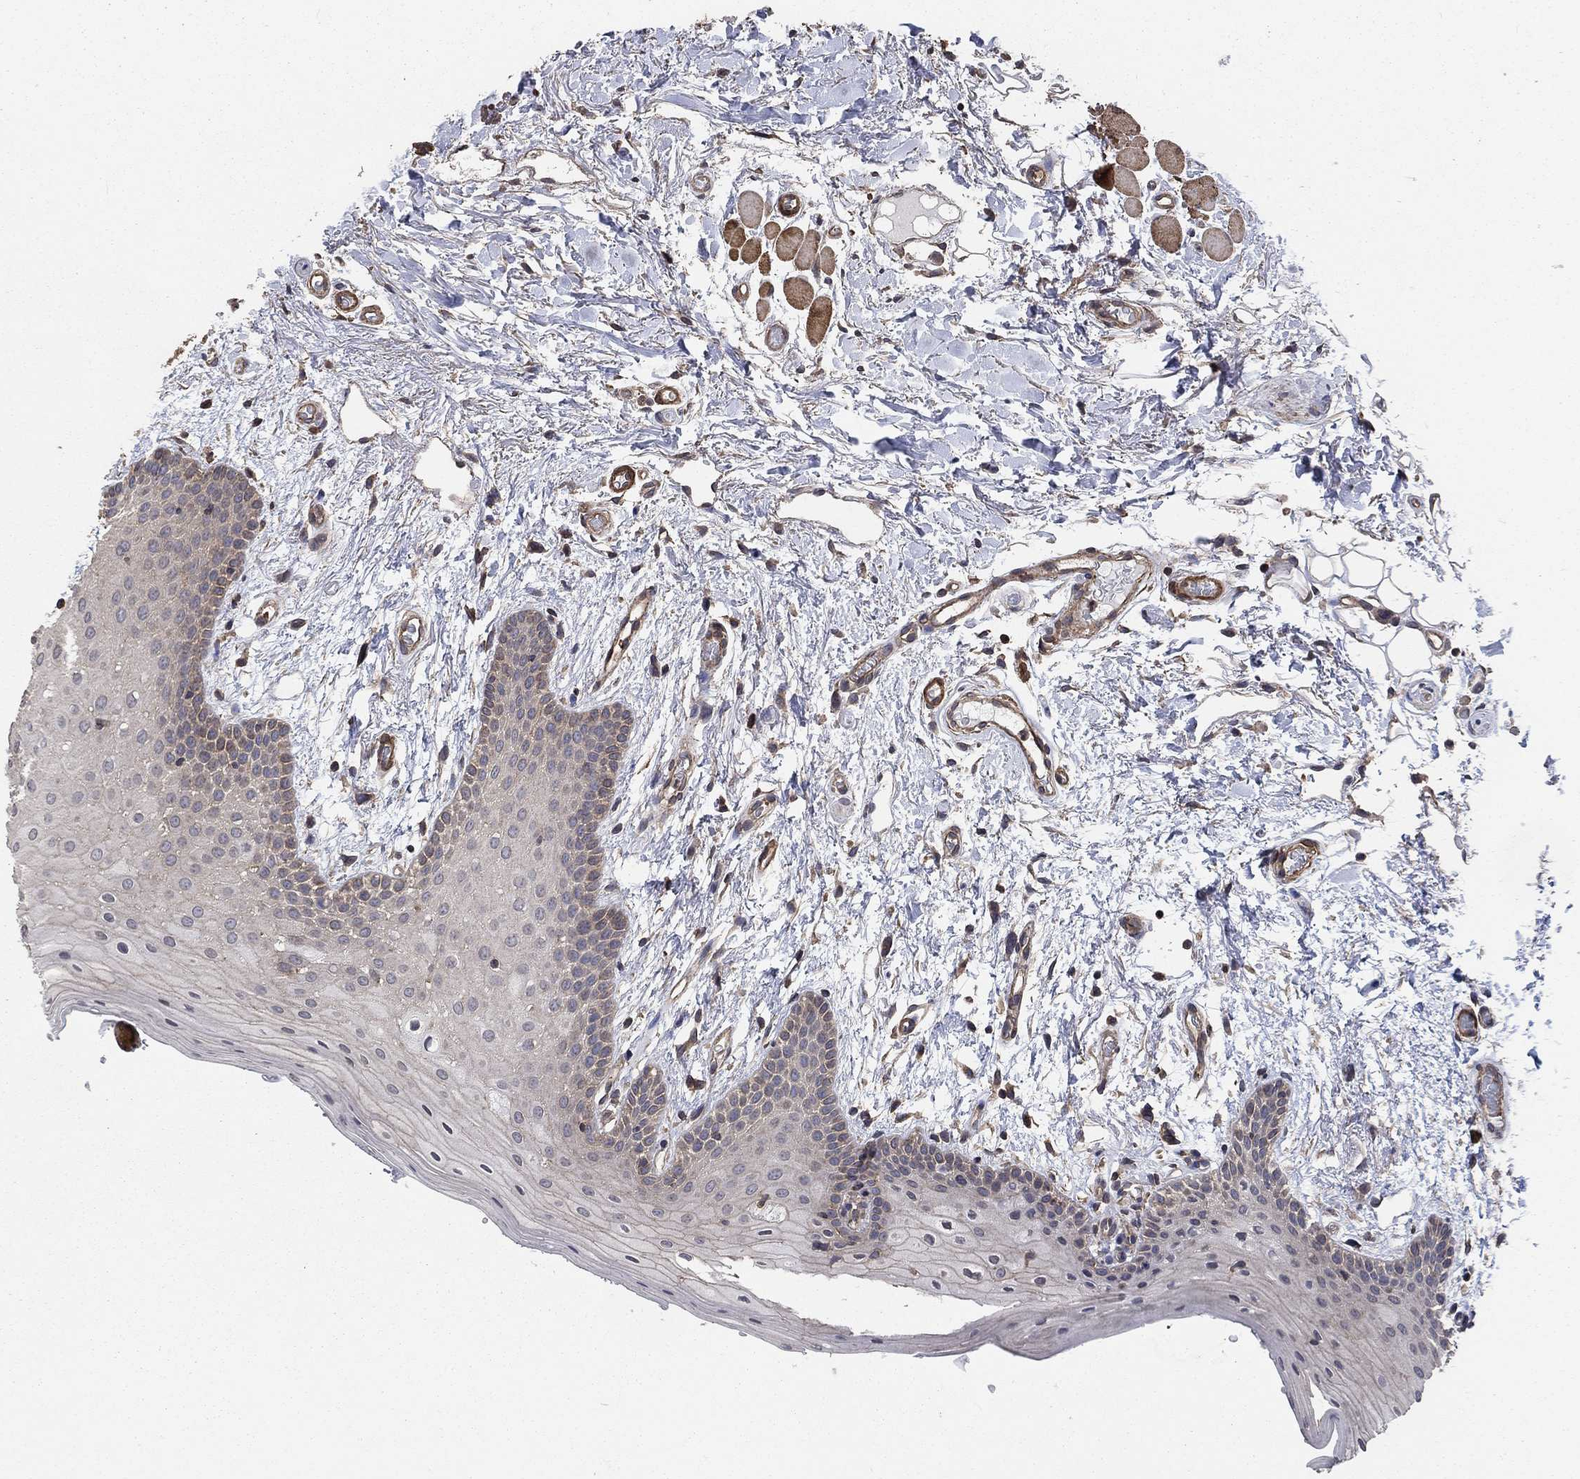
{"staining": {"intensity": "weak", "quantity": "<25%", "location": "cytoplasmic/membranous"}, "tissue": "oral mucosa", "cell_type": "Squamous epithelial cells", "image_type": "normal", "snomed": [{"axis": "morphology", "description": "Normal tissue, NOS"}, {"axis": "topography", "description": "Oral tissue"}, {"axis": "topography", "description": "Tounge, NOS"}], "caption": "Immunohistochemistry of unremarkable oral mucosa shows no staining in squamous epithelial cells. (DAB IHC with hematoxylin counter stain).", "gene": "PDE3A", "patient": {"sex": "female", "age": 86}}